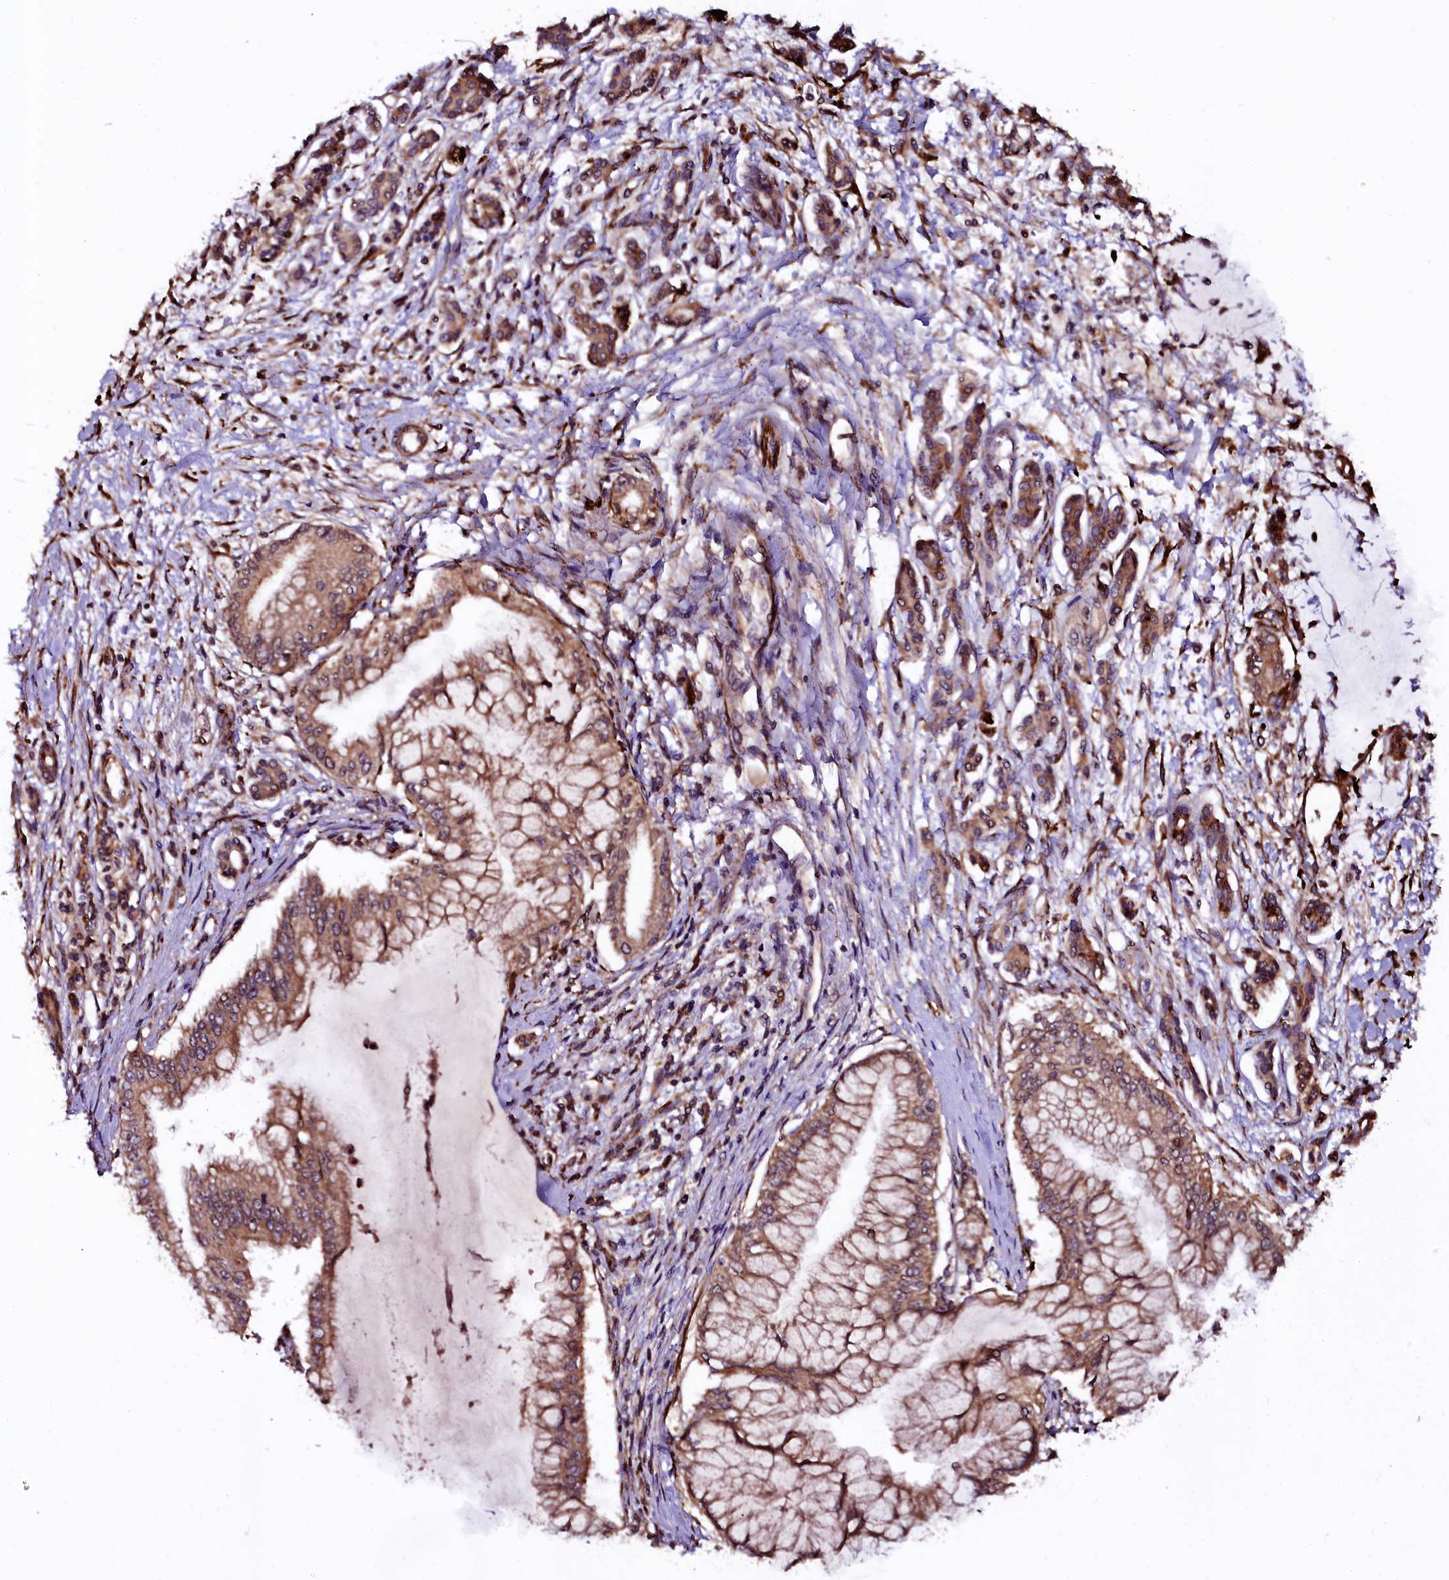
{"staining": {"intensity": "moderate", "quantity": ">75%", "location": "cytoplasmic/membranous"}, "tissue": "pancreatic cancer", "cell_type": "Tumor cells", "image_type": "cancer", "snomed": [{"axis": "morphology", "description": "Adenocarcinoma, NOS"}, {"axis": "topography", "description": "Pancreas"}], "caption": "Pancreatic cancer tissue exhibits moderate cytoplasmic/membranous positivity in approximately >75% of tumor cells, visualized by immunohistochemistry. Nuclei are stained in blue.", "gene": "N4BP1", "patient": {"sex": "male", "age": 58}}